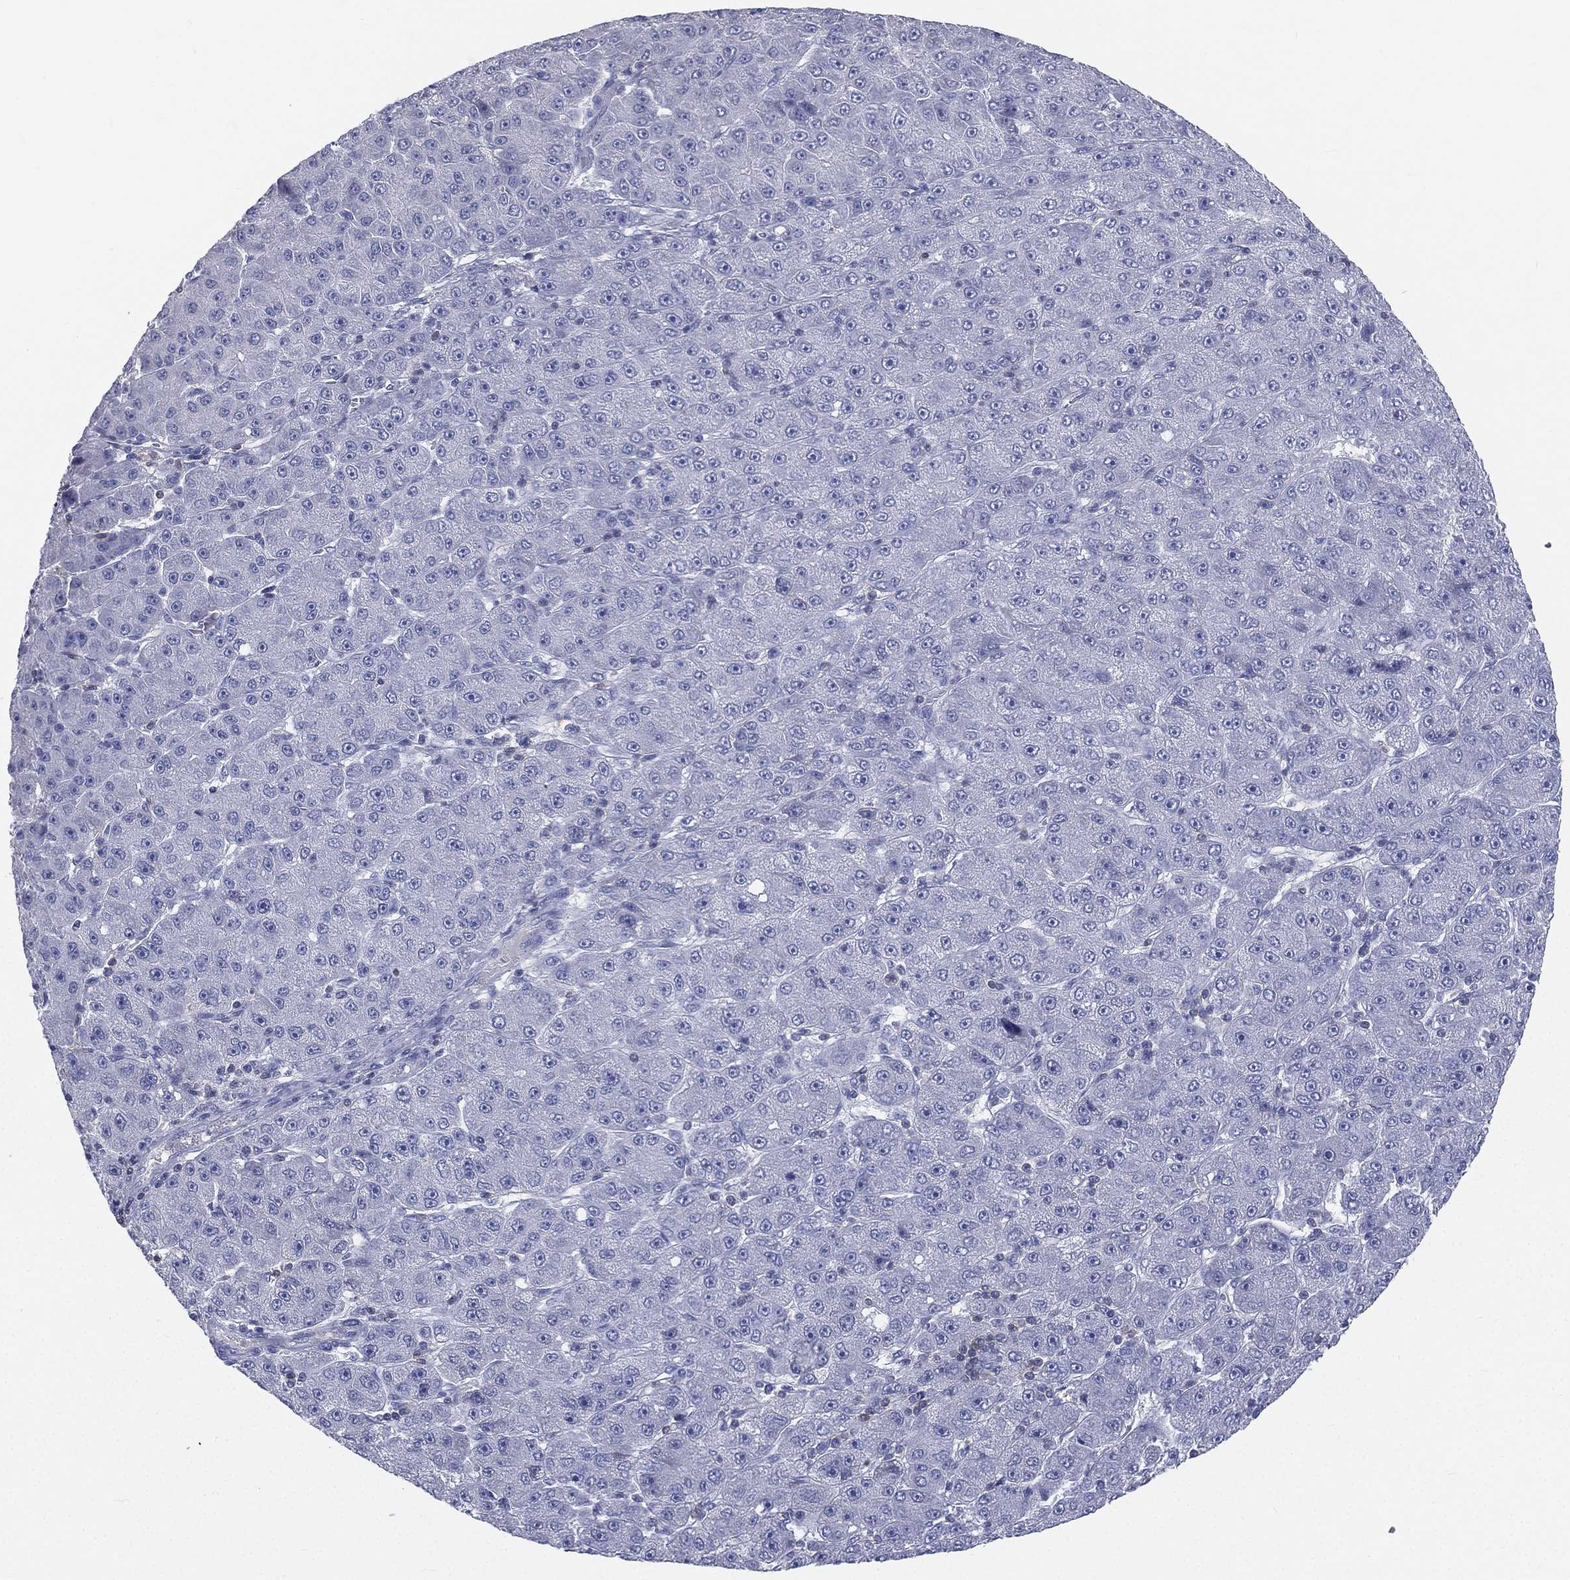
{"staining": {"intensity": "negative", "quantity": "none", "location": "none"}, "tissue": "liver cancer", "cell_type": "Tumor cells", "image_type": "cancer", "snomed": [{"axis": "morphology", "description": "Carcinoma, Hepatocellular, NOS"}, {"axis": "topography", "description": "Liver"}], "caption": "This is an immunohistochemistry micrograph of human liver cancer (hepatocellular carcinoma). There is no positivity in tumor cells.", "gene": "CD3D", "patient": {"sex": "male", "age": 67}}